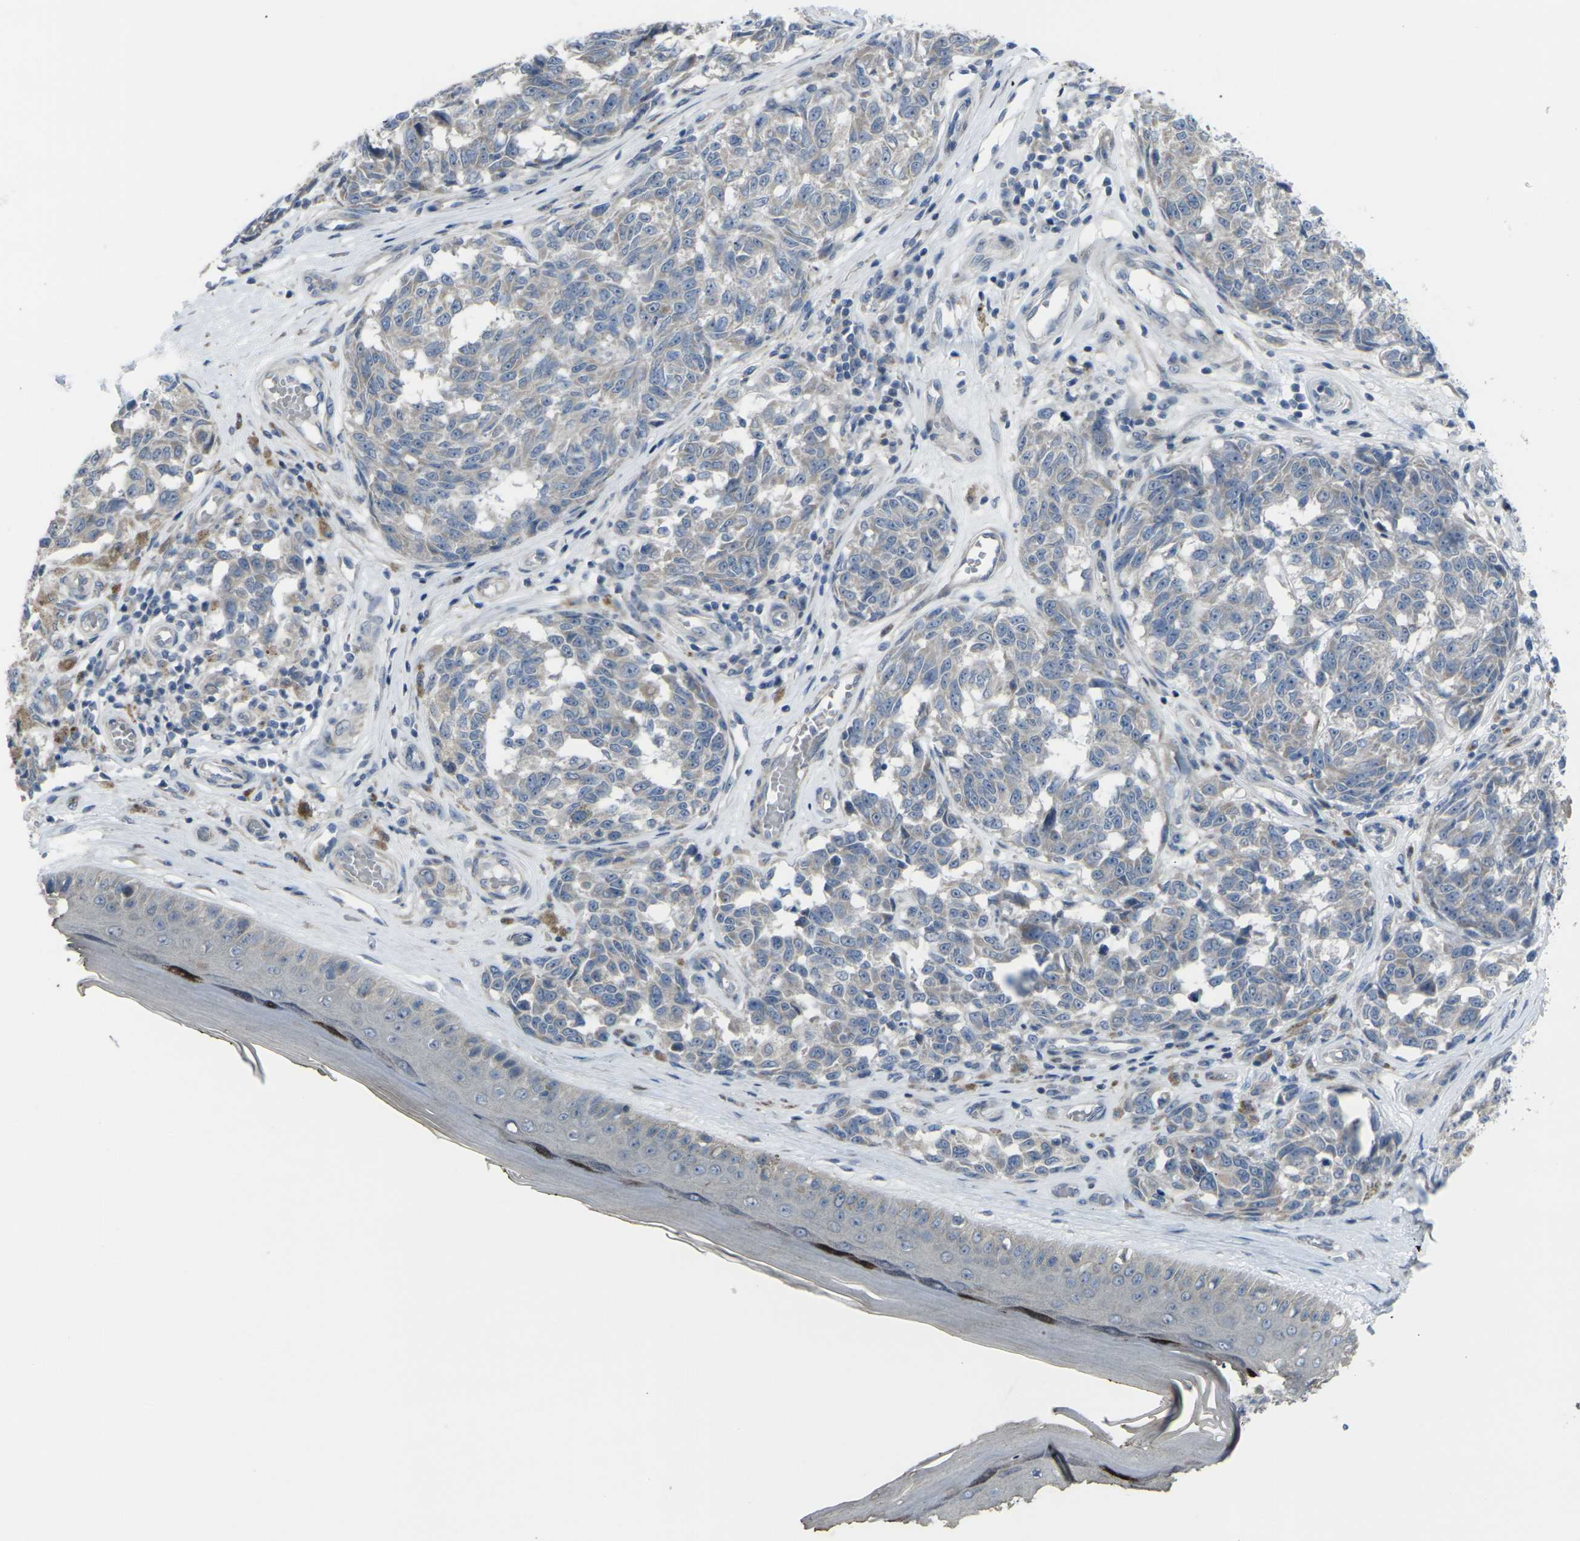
{"staining": {"intensity": "negative", "quantity": "none", "location": "none"}, "tissue": "melanoma", "cell_type": "Tumor cells", "image_type": "cancer", "snomed": [{"axis": "morphology", "description": "Malignant melanoma, NOS"}, {"axis": "topography", "description": "Skin"}], "caption": "Tumor cells show no significant protein staining in melanoma.", "gene": "CCR10", "patient": {"sex": "female", "age": 64}}